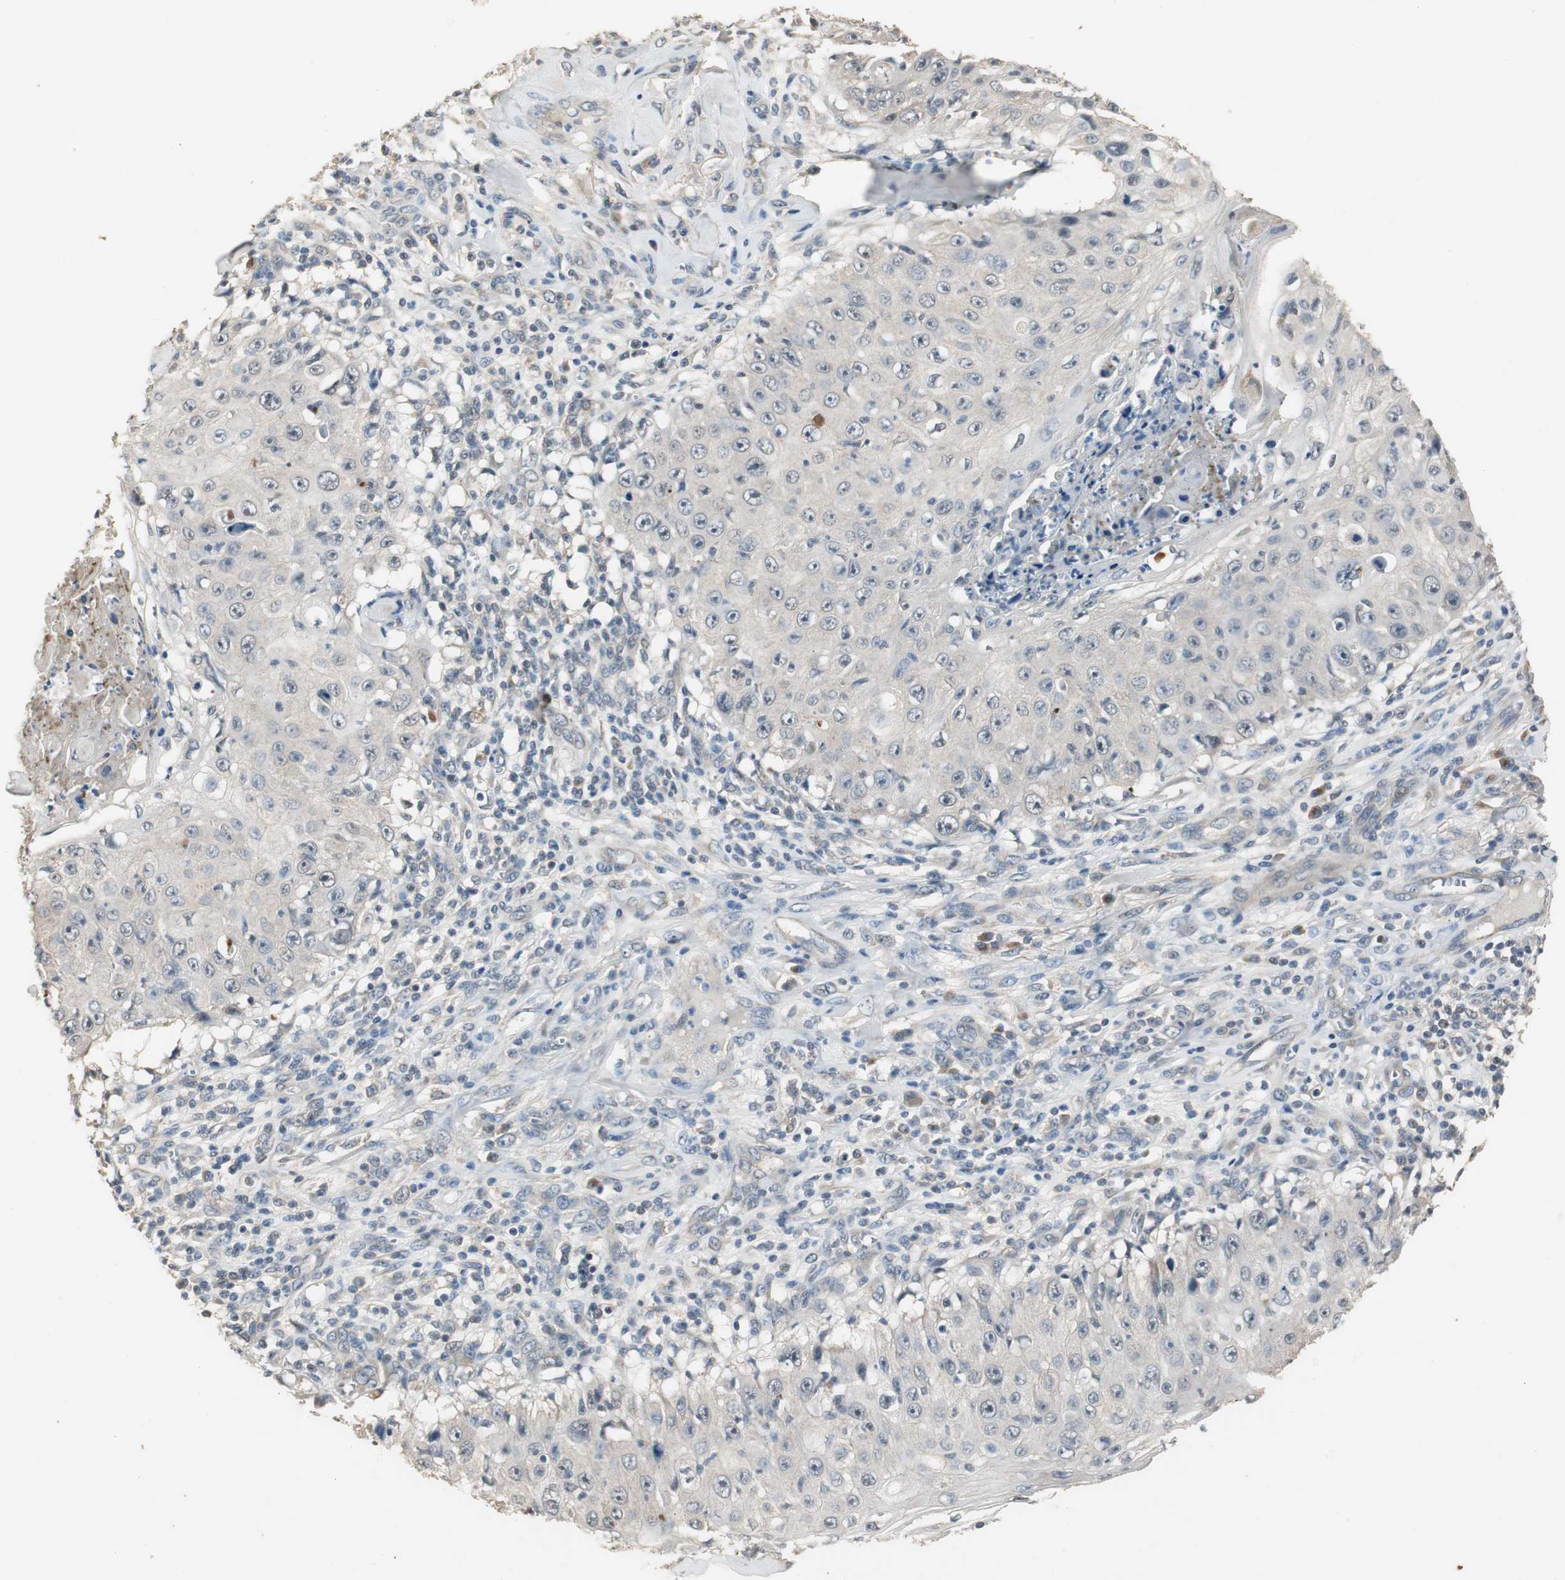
{"staining": {"intensity": "negative", "quantity": "none", "location": "none"}, "tissue": "skin cancer", "cell_type": "Tumor cells", "image_type": "cancer", "snomed": [{"axis": "morphology", "description": "Squamous cell carcinoma, NOS"}, {"axis": "topography", "description": "Skin"}], "caption": "The IHC photomicrograph has no significant staining in tumor cells of skin squamous cell carcinoma tissue. (DAB (3,3'-diaminobenzidine) immunohistochemistry (IHC) with hematoxylin counter stain).", "gene": "PTPRN2", "patient": {"sex": "male", "age": 86}}